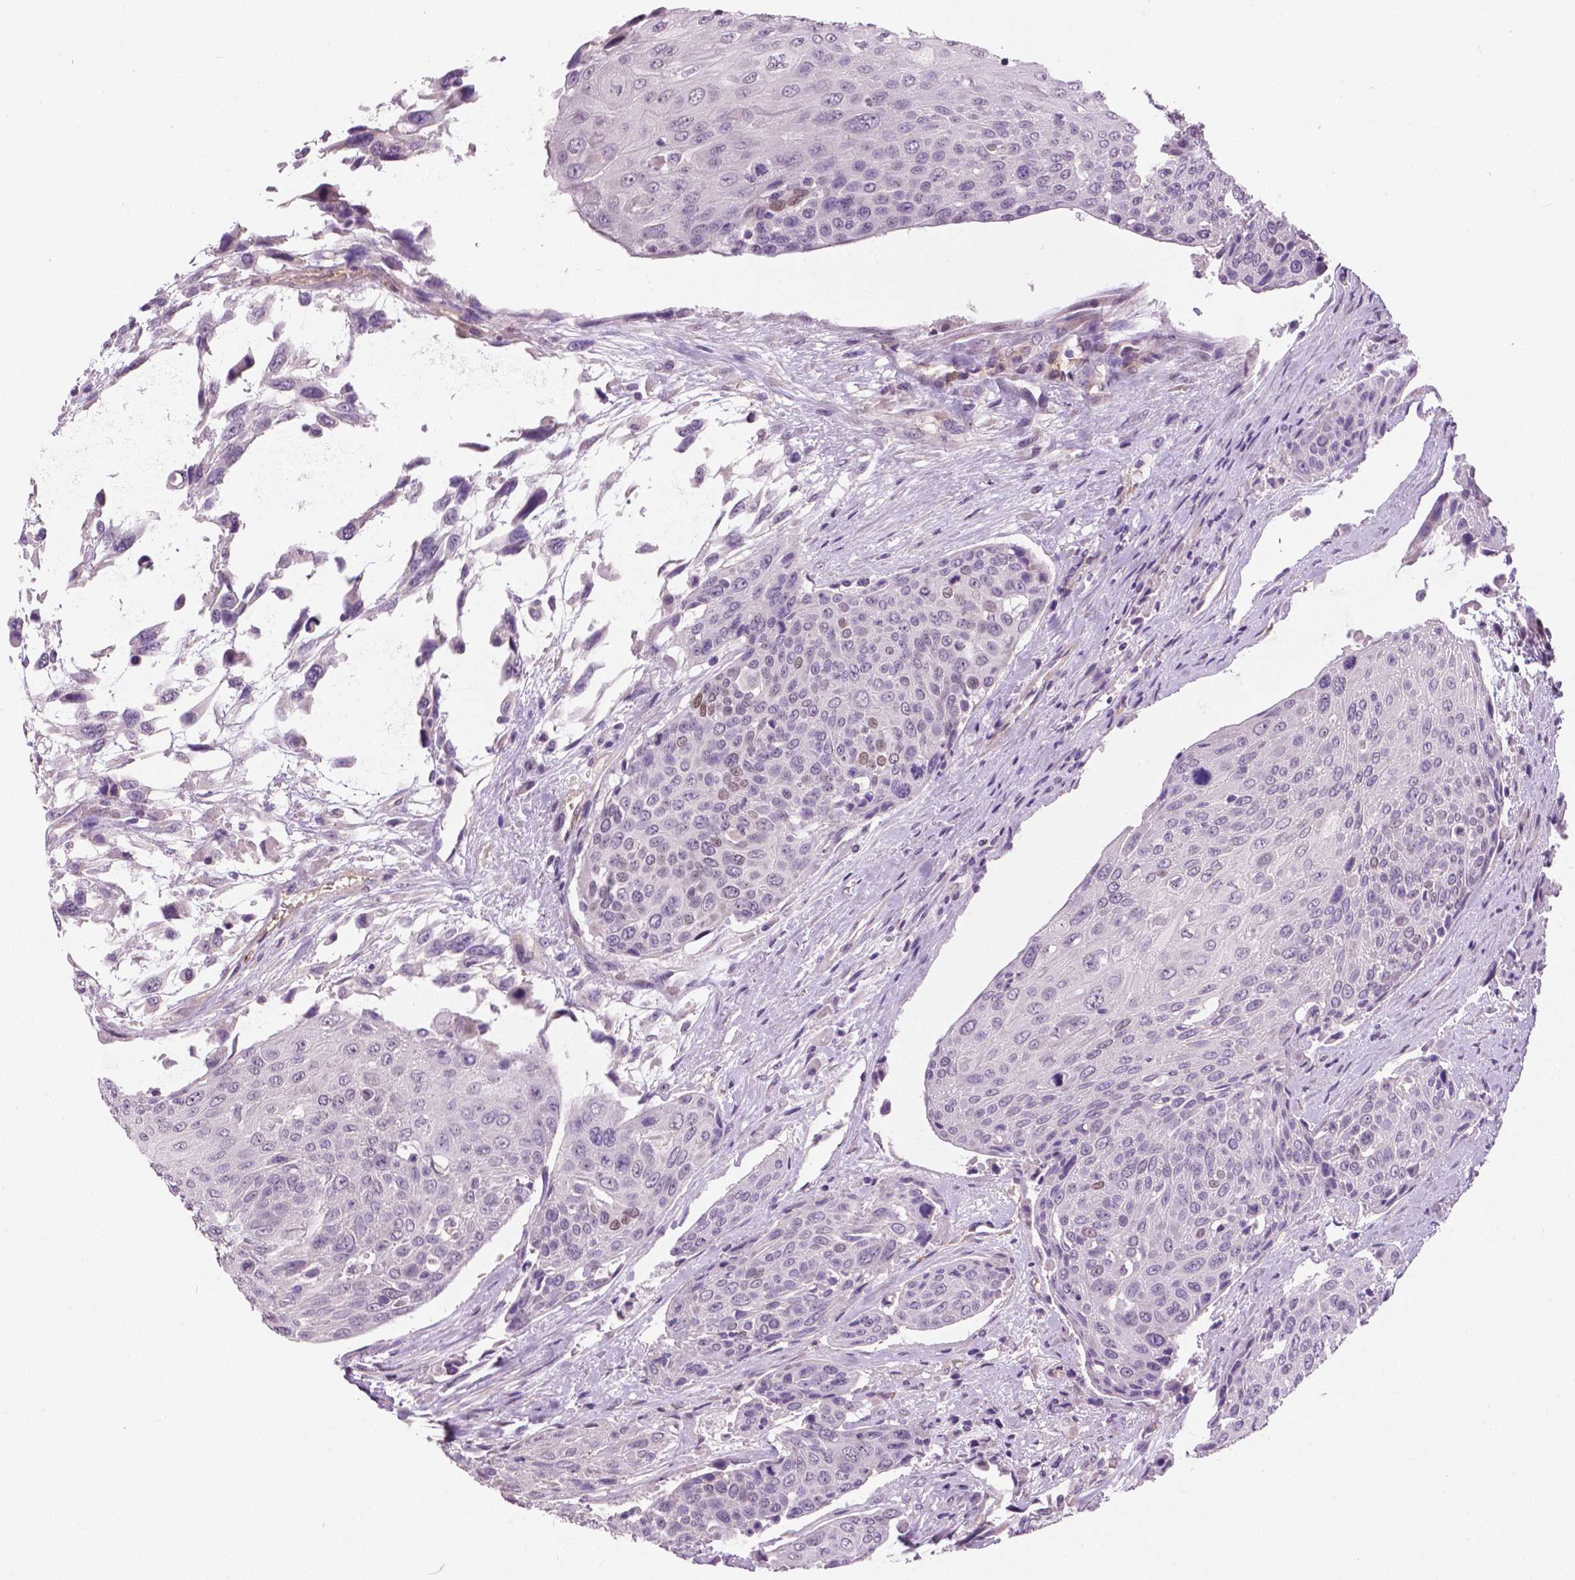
{"staining": {"intensity": "negative", "quantity": "none", "location": "none"}, "tissue": "urothelial cancer", "cell_type": "Tumor cells", "image_type": "cancer", "snomed": [{"axis": "morphology", "description": "Urothelial carcinoma, High grade"}, {"axis": "topography", "description": "Urinary bladder"}], "caption": "Immunohistochemical staining of human urothelial cancer shows no significant positivity in tumor cells.", "gene": "FOXA1", "patient": {"sex": "female", "age": 70}}